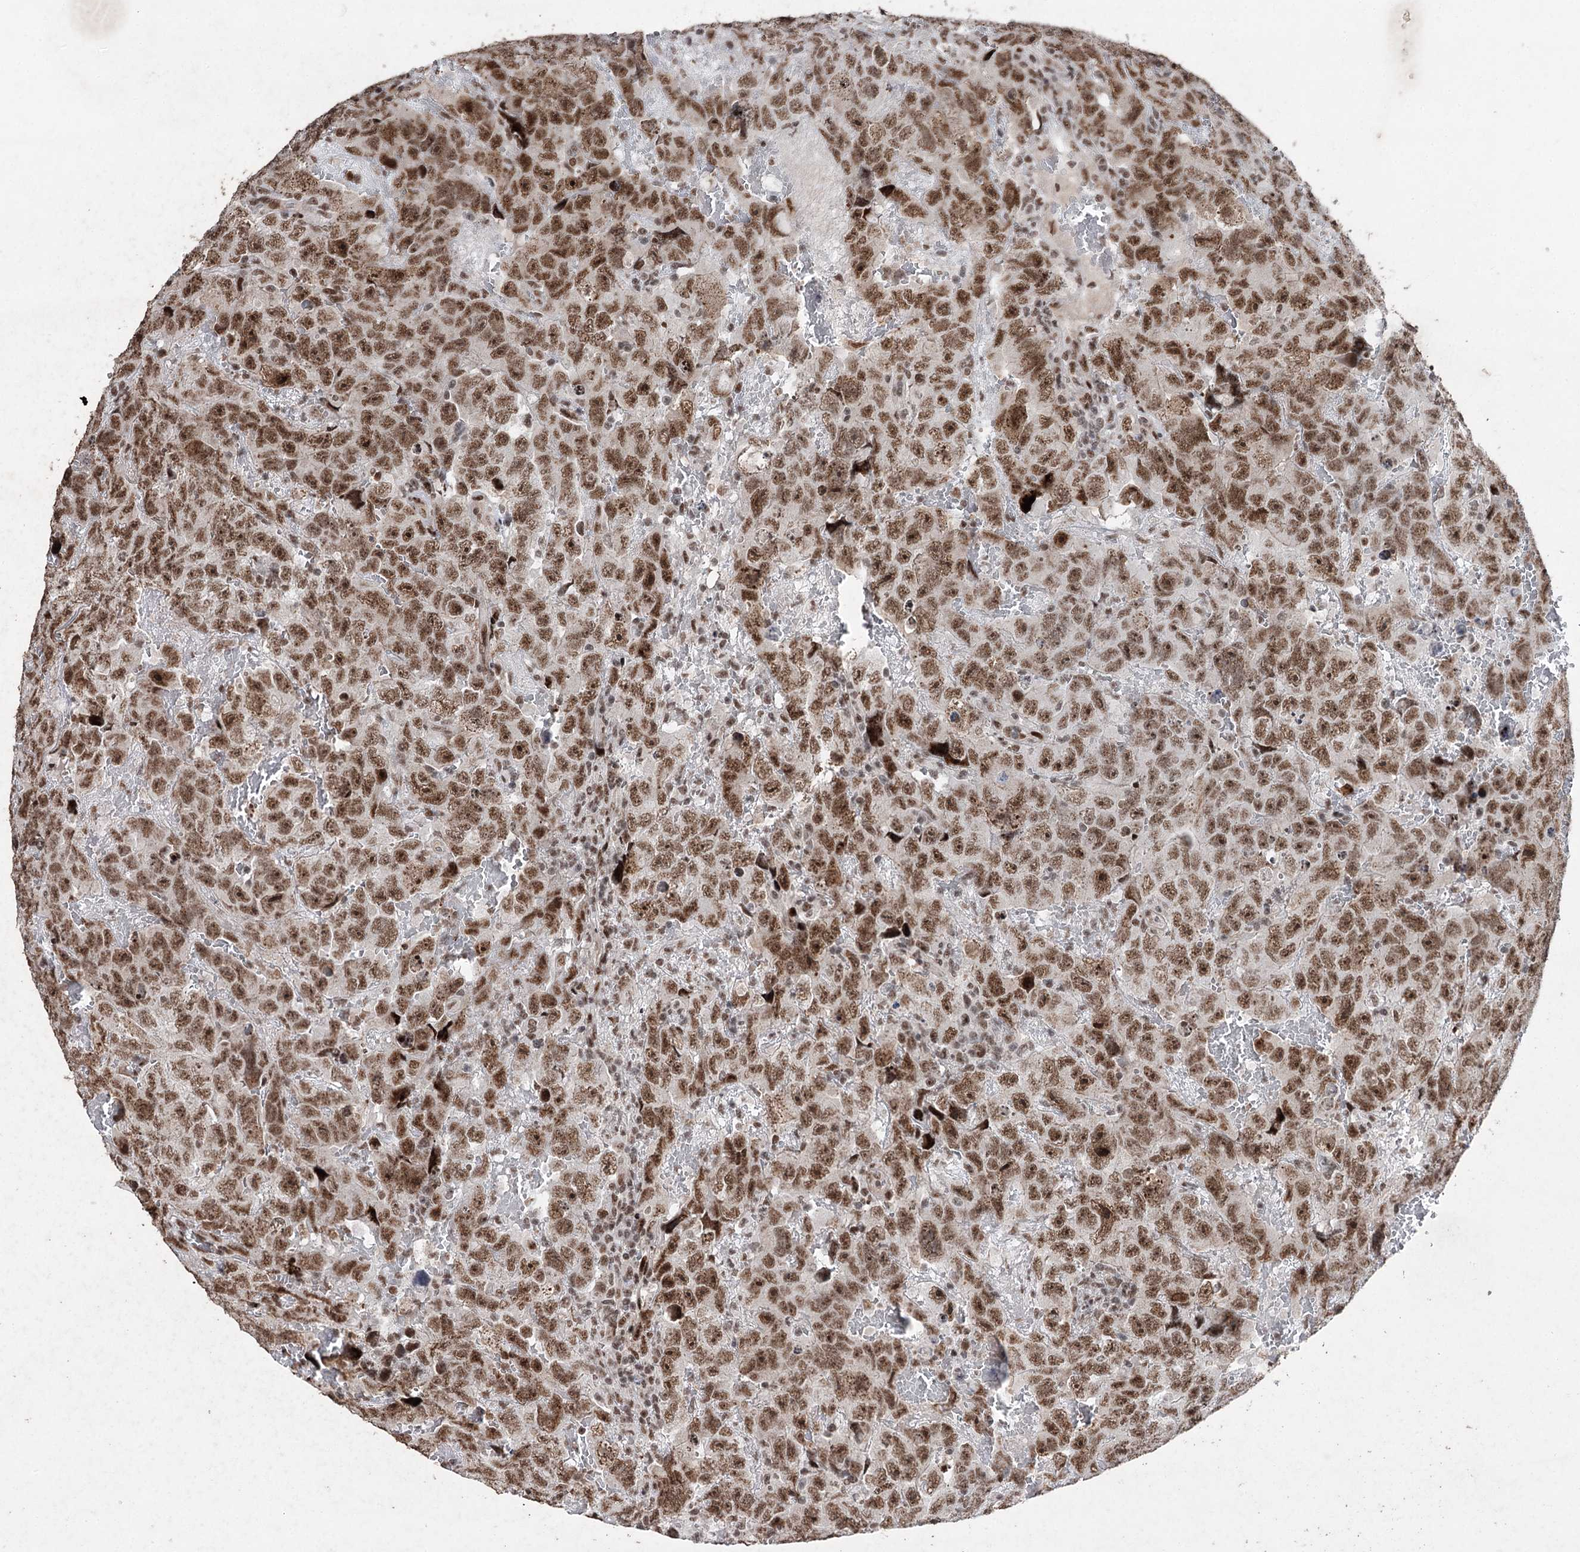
{"staining": {"intensity": "strong", "quantity": ">75%", "location": "nuclear"}, "tissue": "testis cancer", "cell_type": "Tumor cells", "image_type": "cancer", "snomed": [{"axis": "morphology", "description": "Carcinoma, Embryonal, NOS"}, {"axis": "topography", "description": "Testis"}], "caption": "A high amount of strong nuclear positivity is identified in about >75% of tumor cells in testis embryonal carcinoma tissue.", "gene": "PDCD4", "patient": {"sex": "male", "age": 45}}